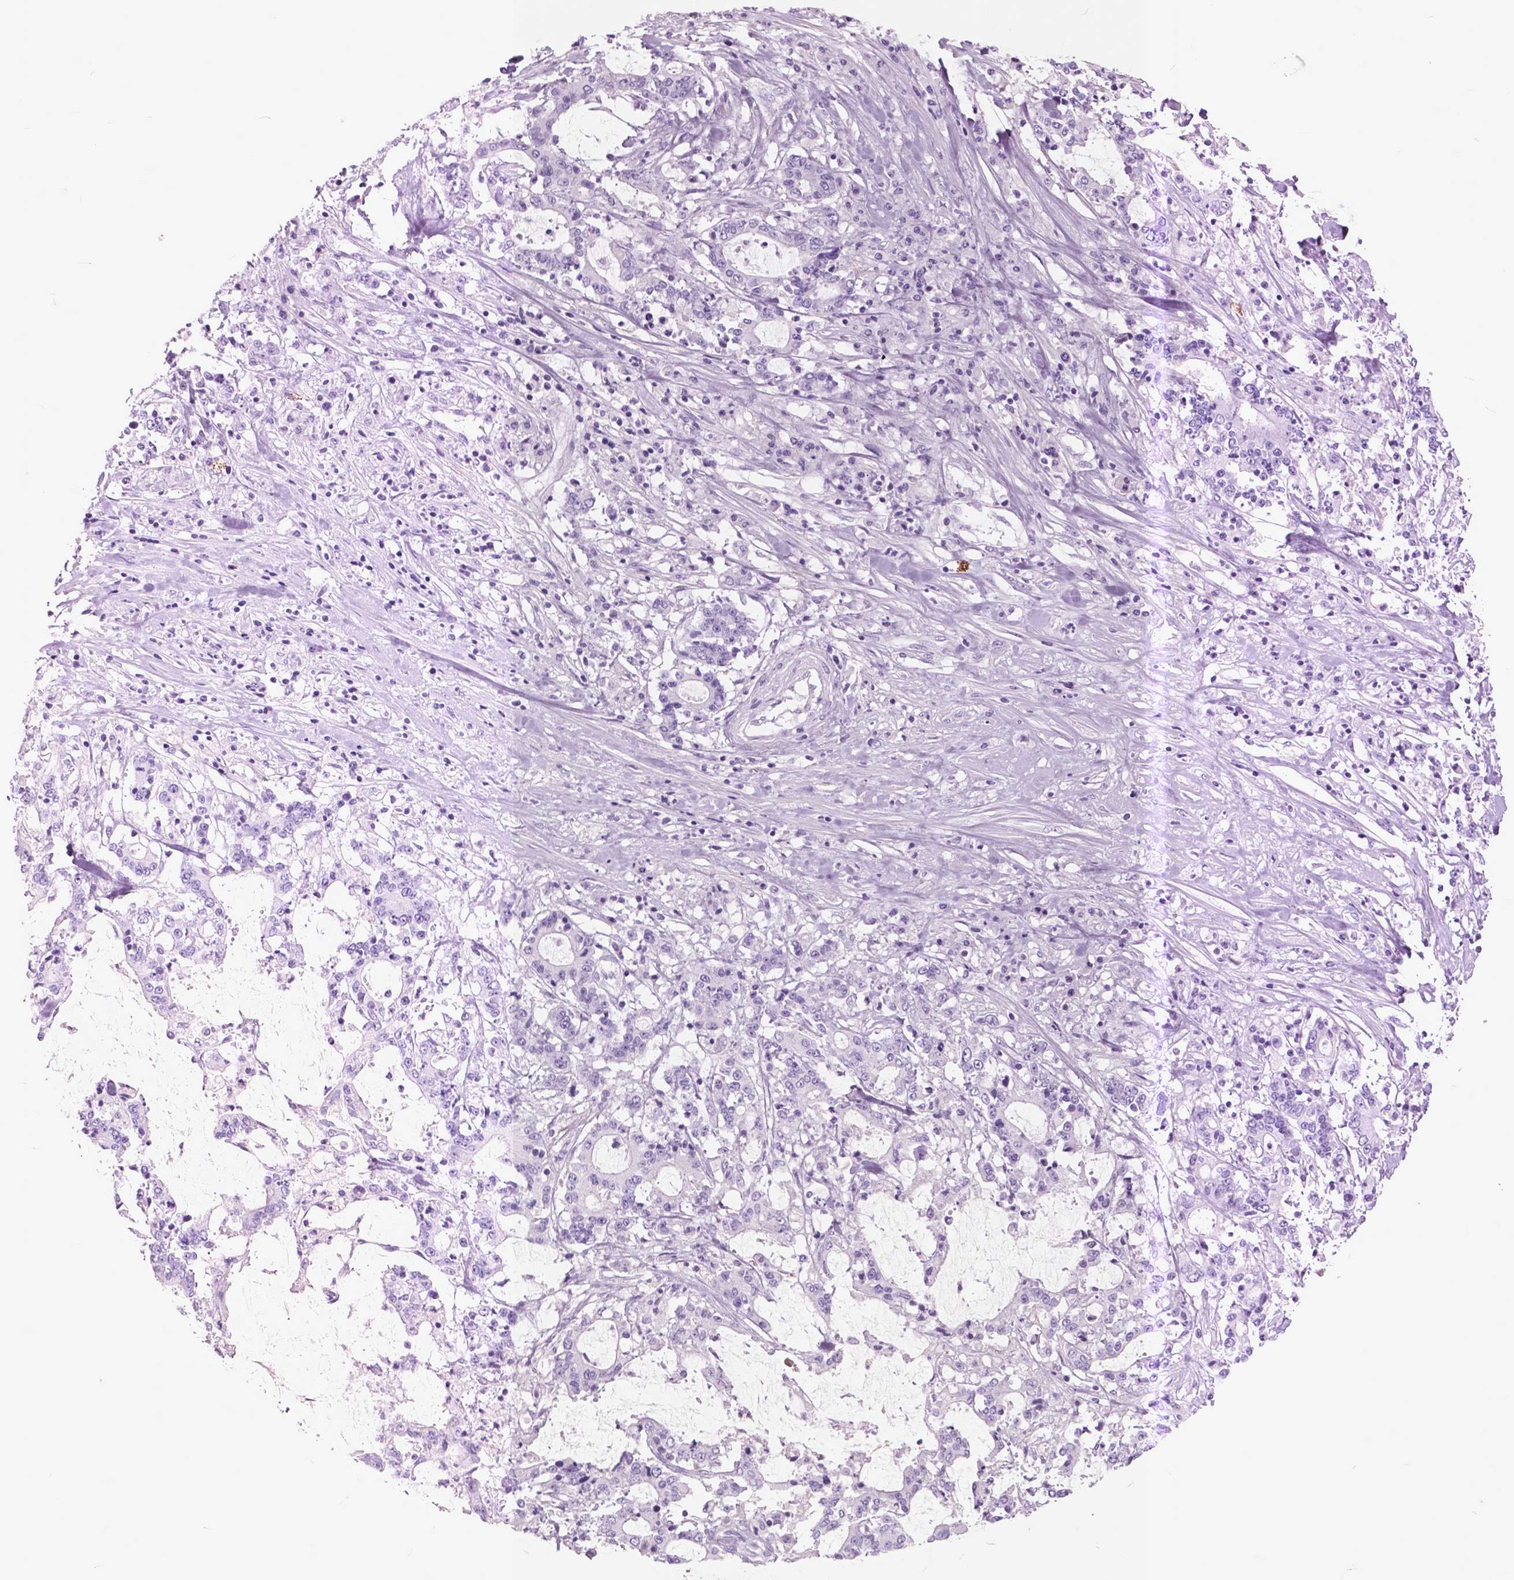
{"staining": {"intensity": "negative", "quantity": "none", "location": "none"}, "tissue": "stomach cancer", "cell_type": "Tumor cells", "image_type": "cancer", "snomed": [{"axis": "morphology", "description": "Adenocarcinoma, NOS"}, {"axis": "topography", "description": "Stomach, upper"}], "caption": "Tumor cells show no significant protein staining in stomach cancer.", "gene": "GDF9", "patient": {"sex": "male", "age": 68}}